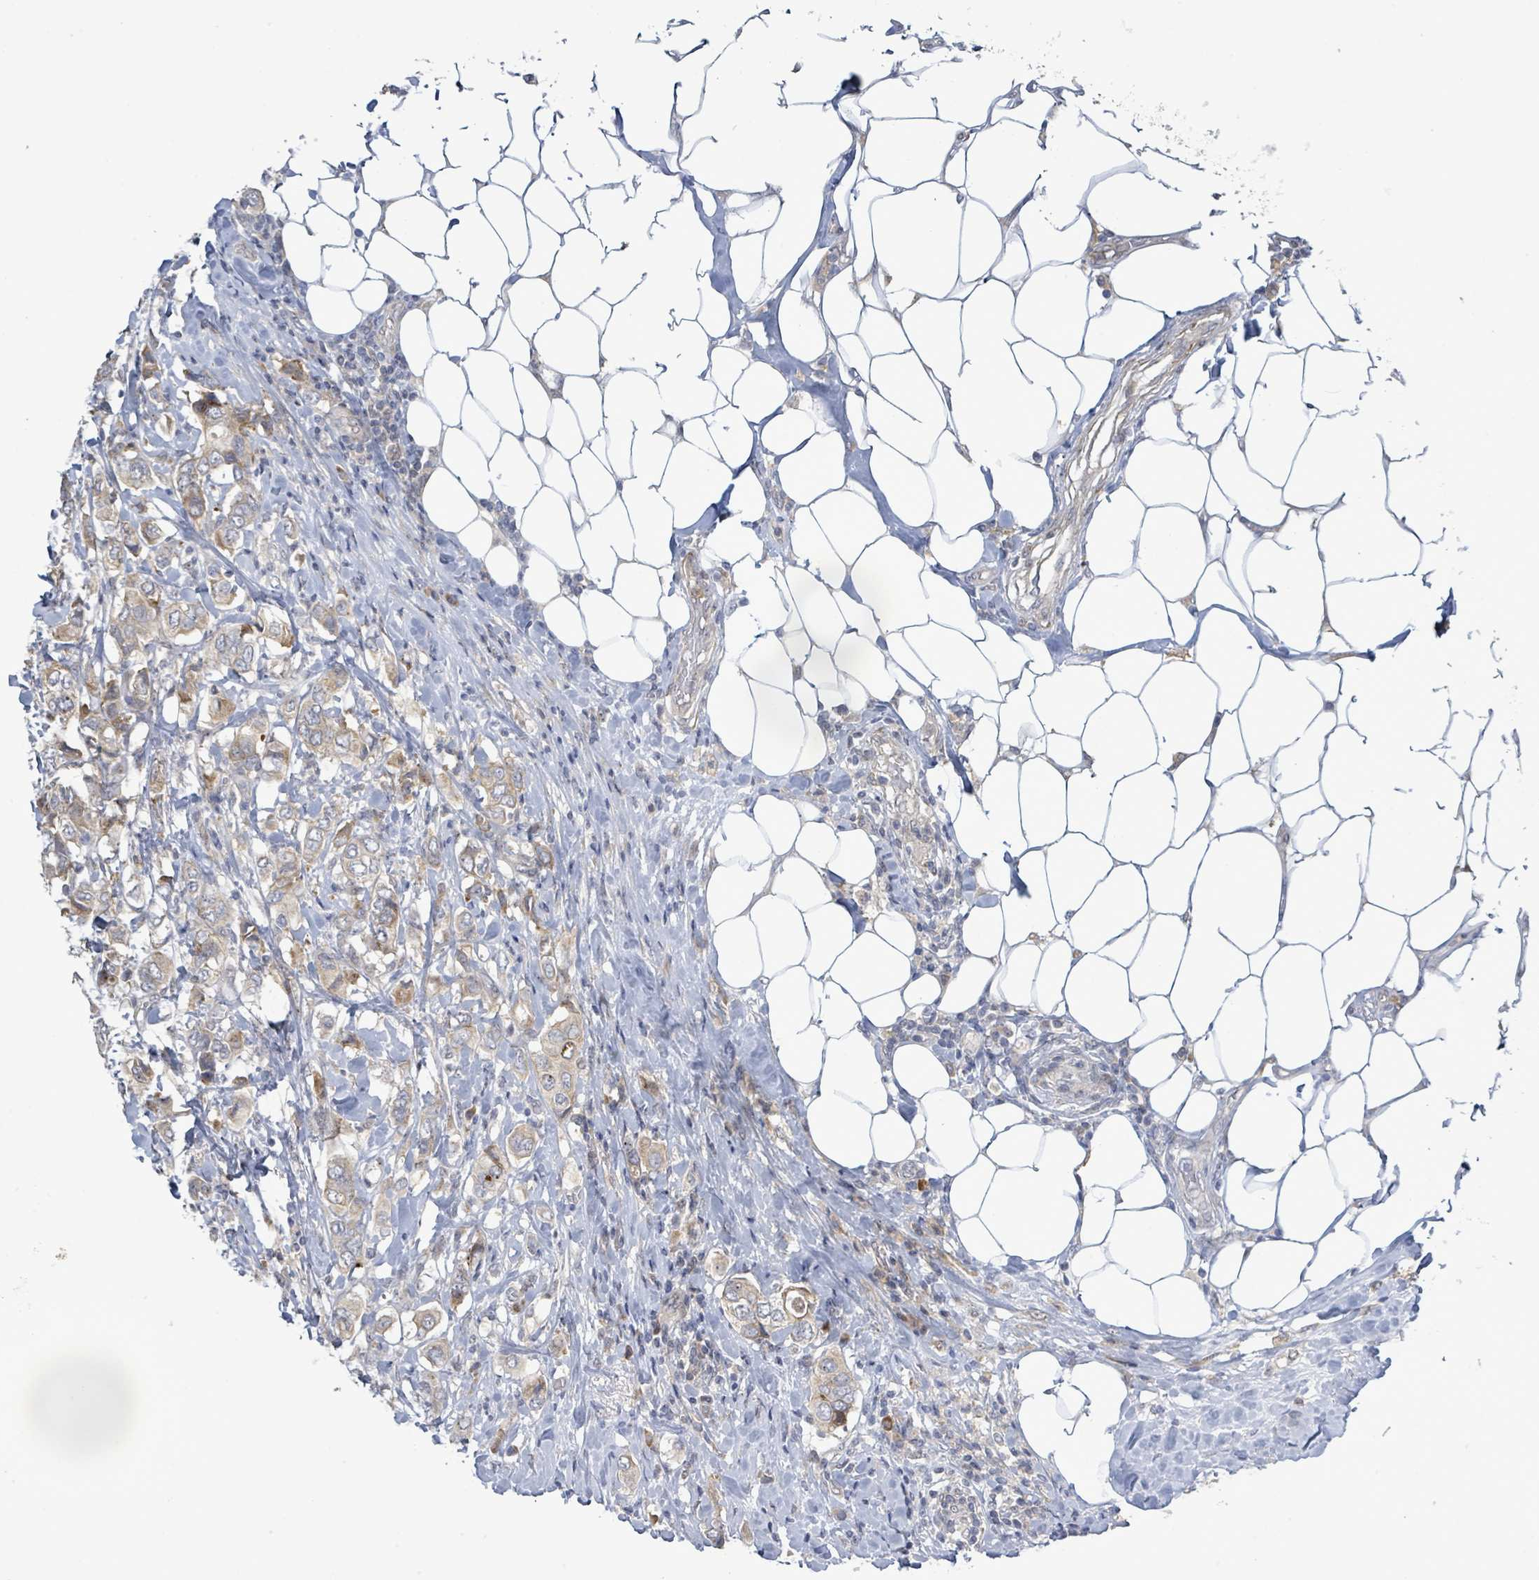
{"staining": {"intensity": "weak", "quantity": "<25%", "location": "cytoplasmic/membranous"}, "tissue": "breast cancer", "cell_type": "Tumor cells", "image_type": "cancer", "snomed": [{"axis": "morphology", "description": "Lobular carcinoma"}, {"axis": "topography", "description": "Breast"}], "caption": "Photomicrograph shows no protein staining in tumor cells of breast cancer tissue.", "gene": "SLIT3", "patient": {"sex": "female", "age": 51}}